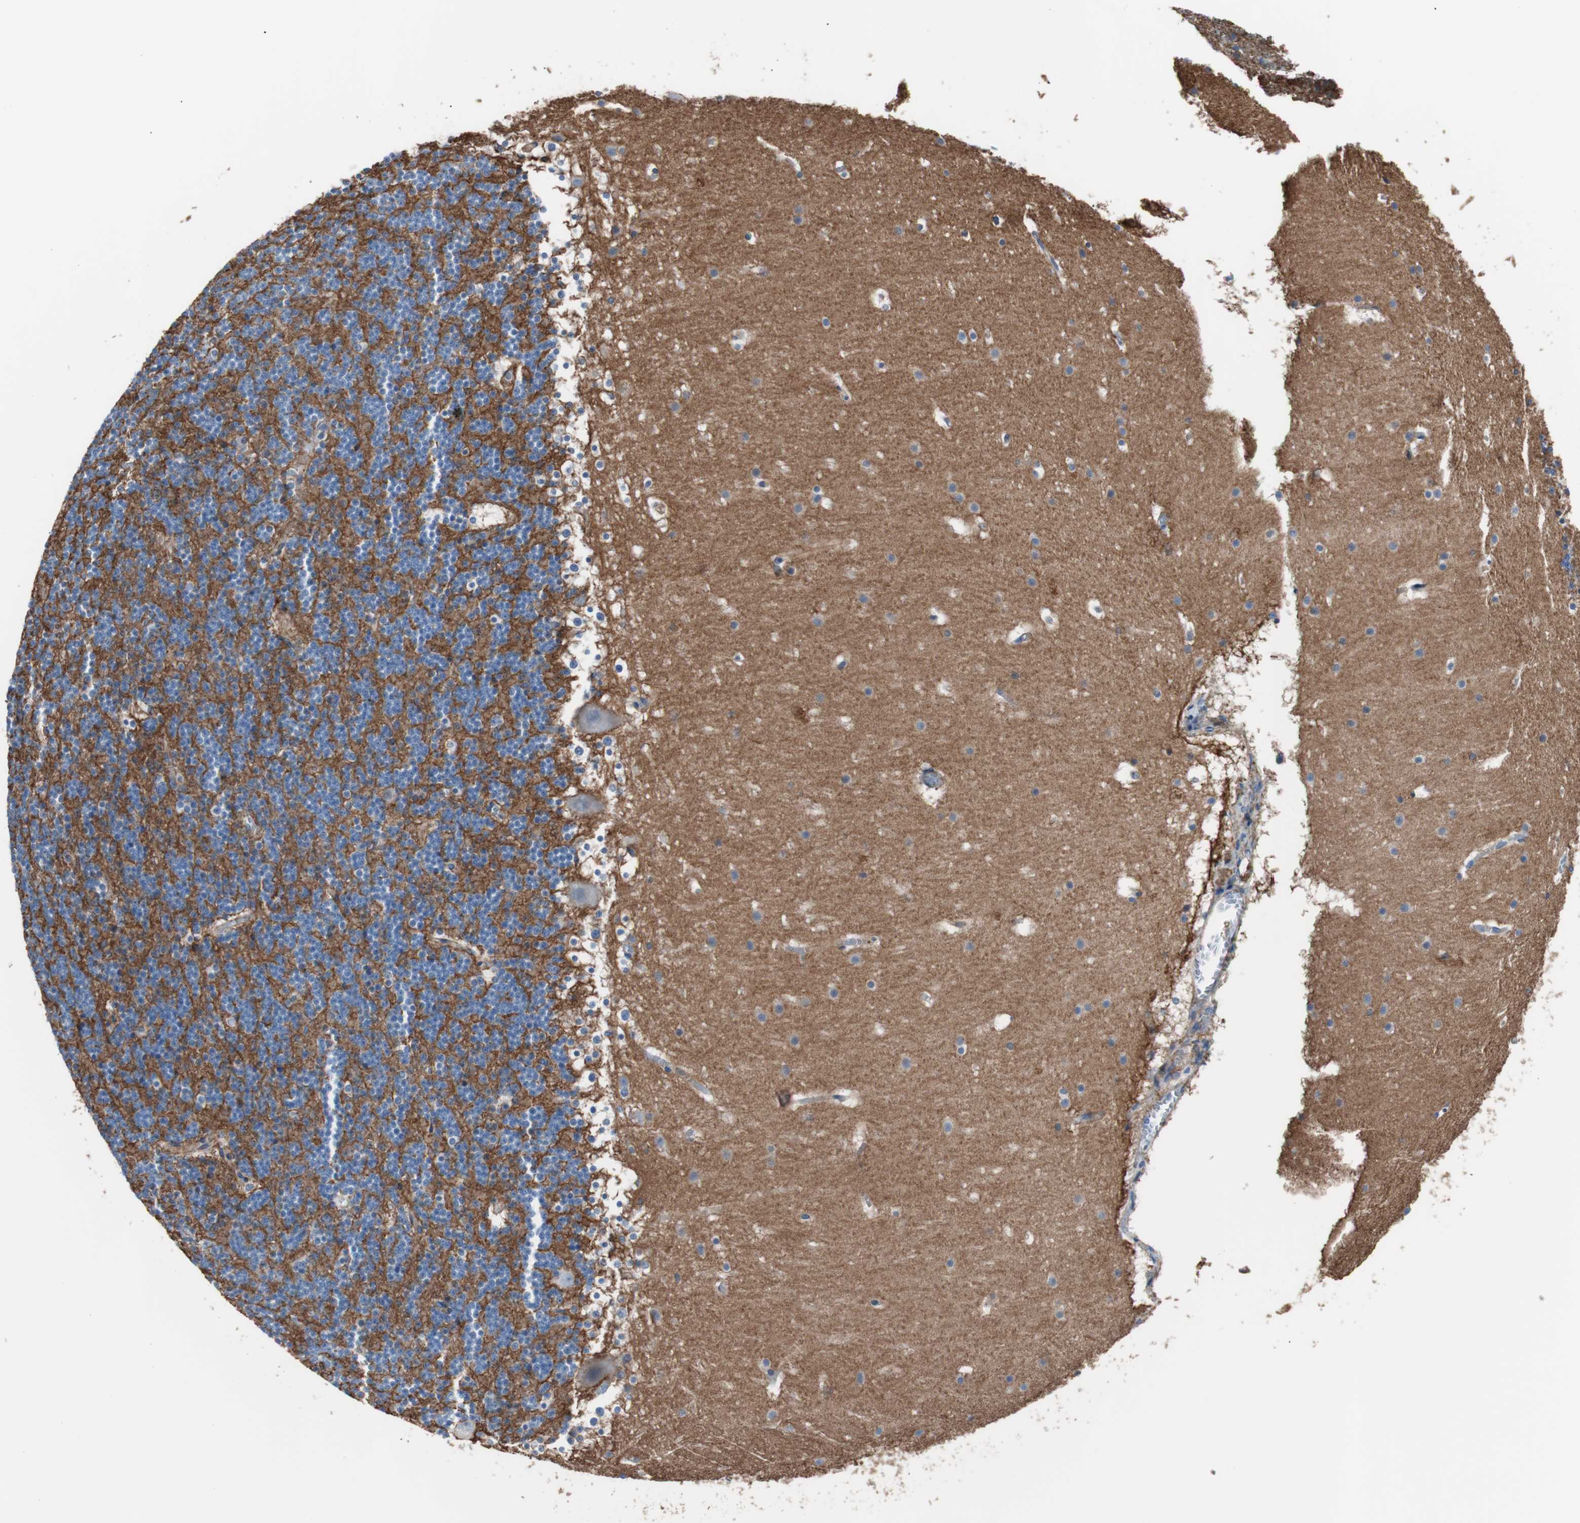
{"staining": {"intensity": "negative", "quantity": "none", "location": "none"}, "tissue": "cerebellum", "cell_type": "Cells in granular layer", "image_type": "normal", "snomed": [{"axis": "morphology", "description": "Normal tissue, NOS"}, {"axis": "topography", "description": "Cerebellum"}], "caption": "This histopathology image is of unremarkable cerebellum stained with immunohistochemistry to label a protein in brown with the nuclei are counter-stained blue. There is no expression in cells in granular layer. (Immunohistochemistry (ihc), brightfield microscopy, high magnification).", "gene": "CD81", "patient": {"sex": "male", "age": 45}}